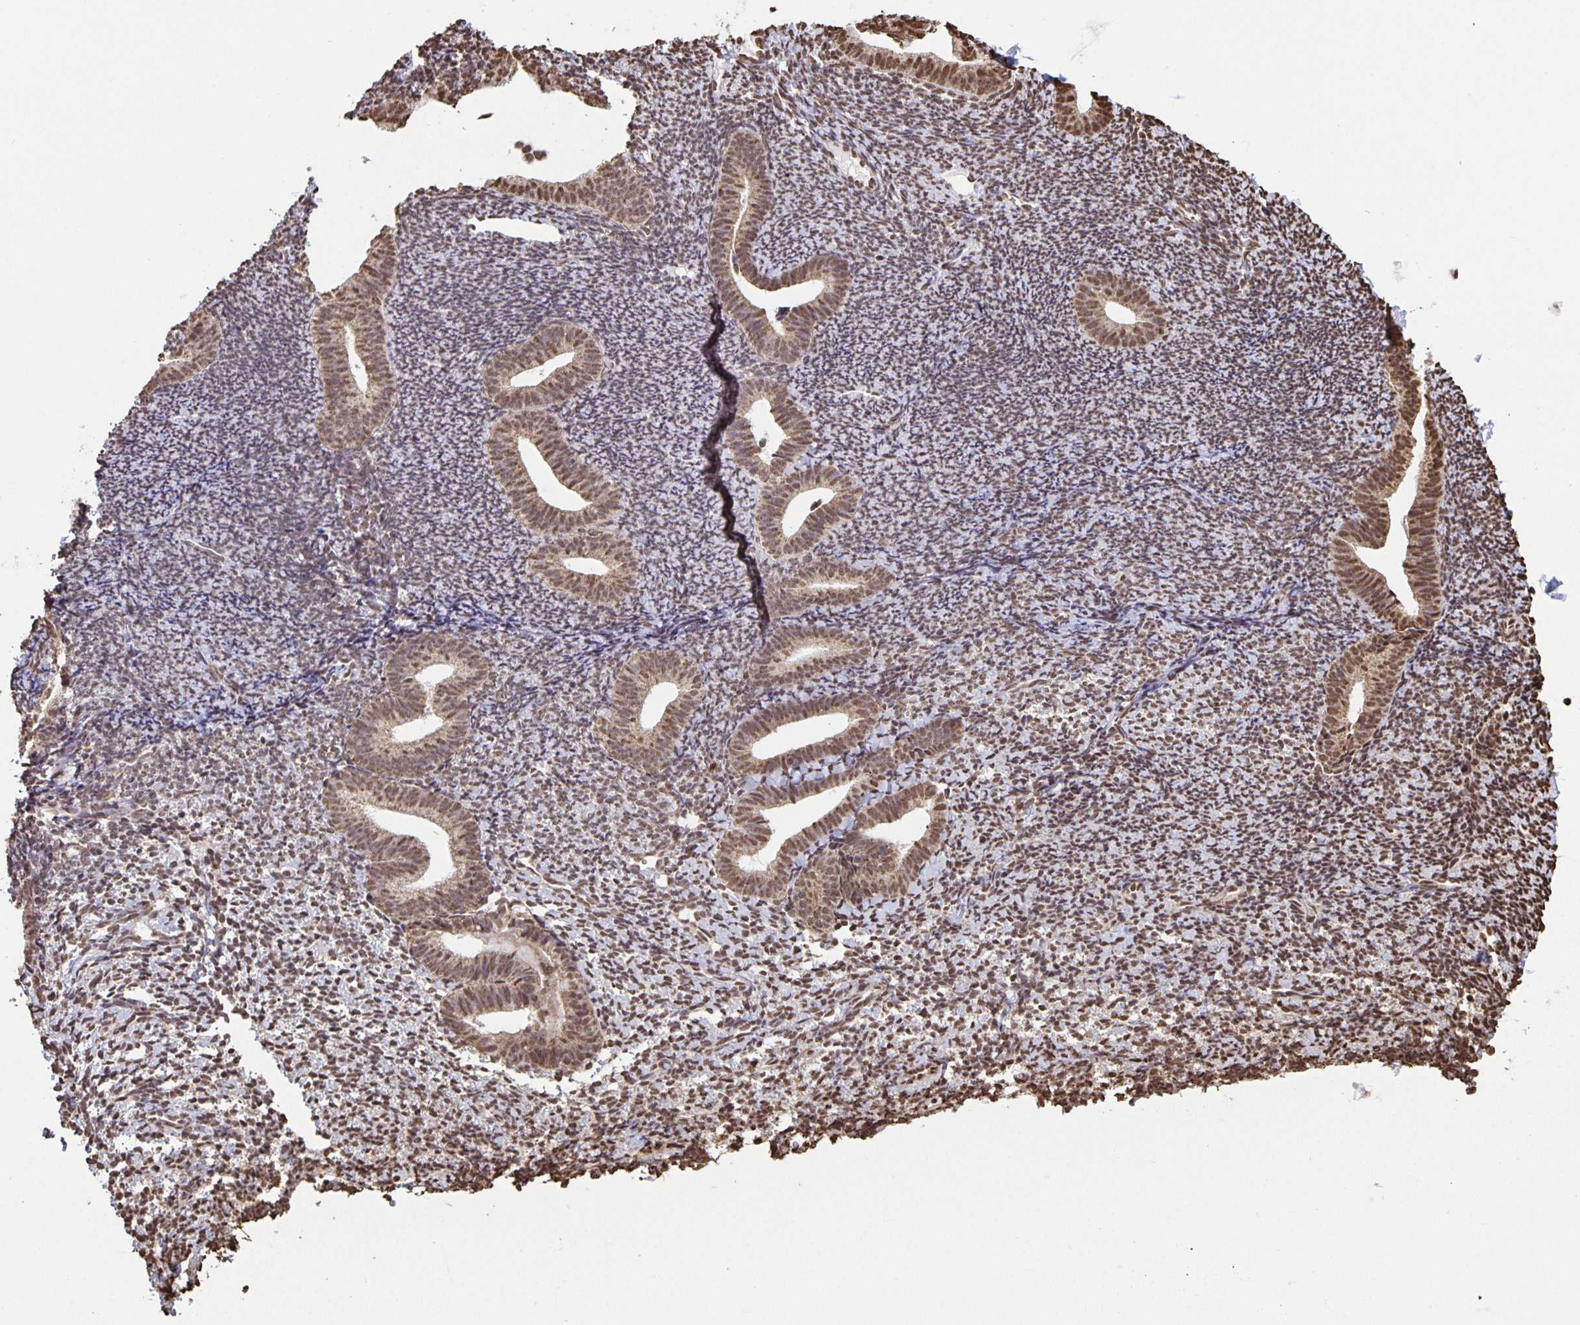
{"staining": {"intensity": "moderate", "quantity": "25%-75%", "location": "nuclear"}, "tissue": "endometrium", "cell_type": "Cells in endometrial stroma", "image_type": "normal", "snomed": [{"axis": "morphology", "description": "Normal tissue, NOS"}, {"axis": "topography", "description": "Endometrium"}], "caption": "About 25%-75% of cells in endometrial stroma in benign human endometrium reveal moderate nuclear protein expression as visualized by brown immunohistochemical staining.", "gene": "DUT", "patient": {"sex": "female", "age": 39}}